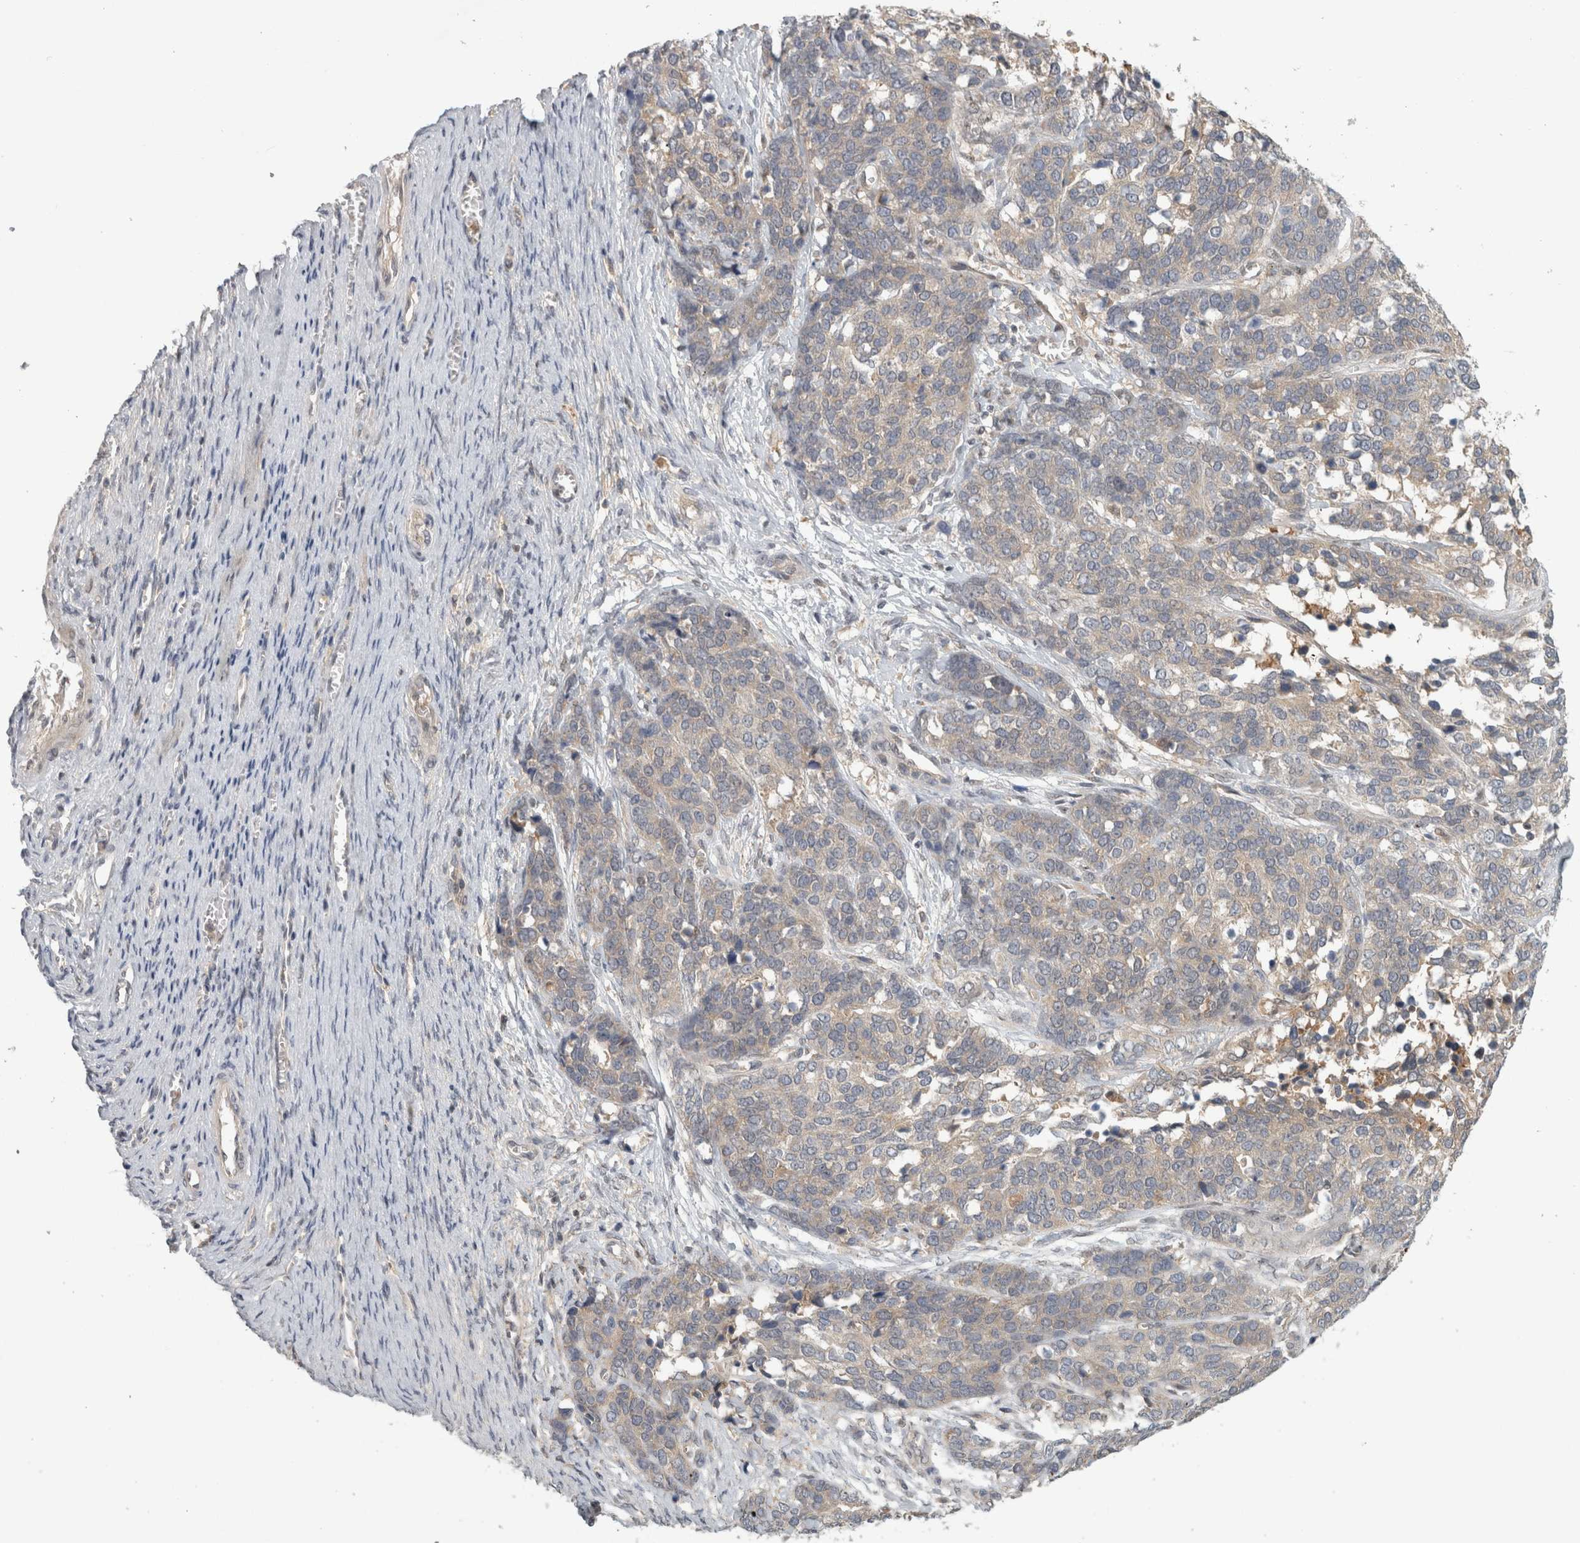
{"staining": {"intensity": "weak", "quantity": "<25%", "location": "cytoplasmic/membranous"}, "tissue": "ovarian cancer", "cell_type": "Tumor cells", "image_type": "cancer", "snomed": [{"axis": "morphology", "description": "Cystadenocarcinoma, serous, NOS"}, {"axis": "topography", "description": "Ovary"}], "caption": "An immunohistochemistry (IHC) micrograph of serous cystadenocarcinoma (ovarian) is shown. There is no staining in tumor cells of serous cystadenocarcinoma (ovarian).", "gene": "PIGP", "patient": {"sex": "female", "age": 44}}